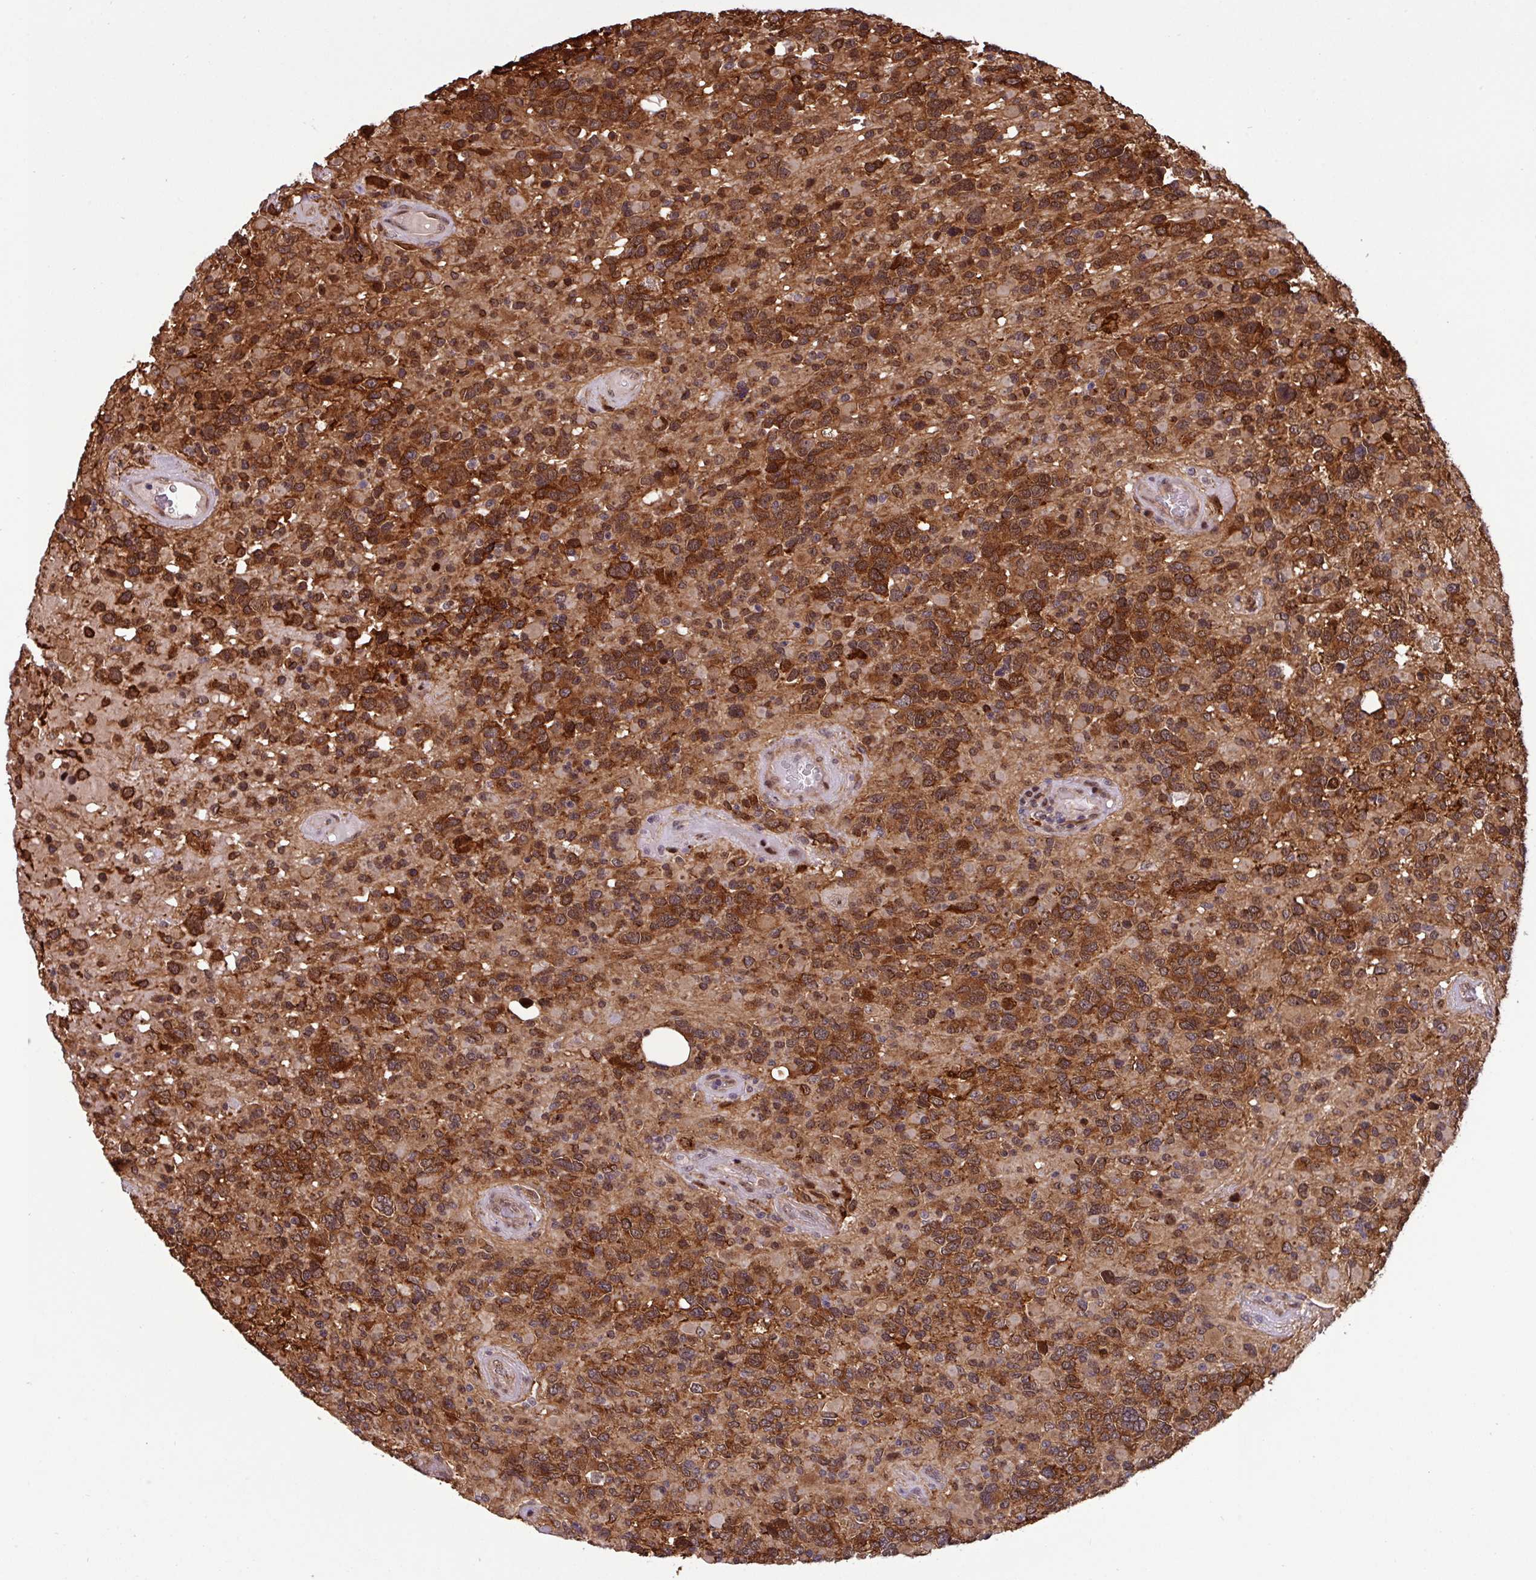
{"staining": {"intensity": "strong", "quantity": ">75%", "location": "cytoplasmic/membranous"}, "tissue": "glioma", "cell_type": "Tumor cells", "image_type": "cancer", "snomed": [{"axis": "morphology", "description": "Glioma, malignant, High grade"}, {"axis": "topography", "description": "Brain"}], "caption": "Human glioma stained with a protein marker shows strong staining in tumor cells.", "gene": "C7orf50", "patient": {"sex": "female", "age": 40}}